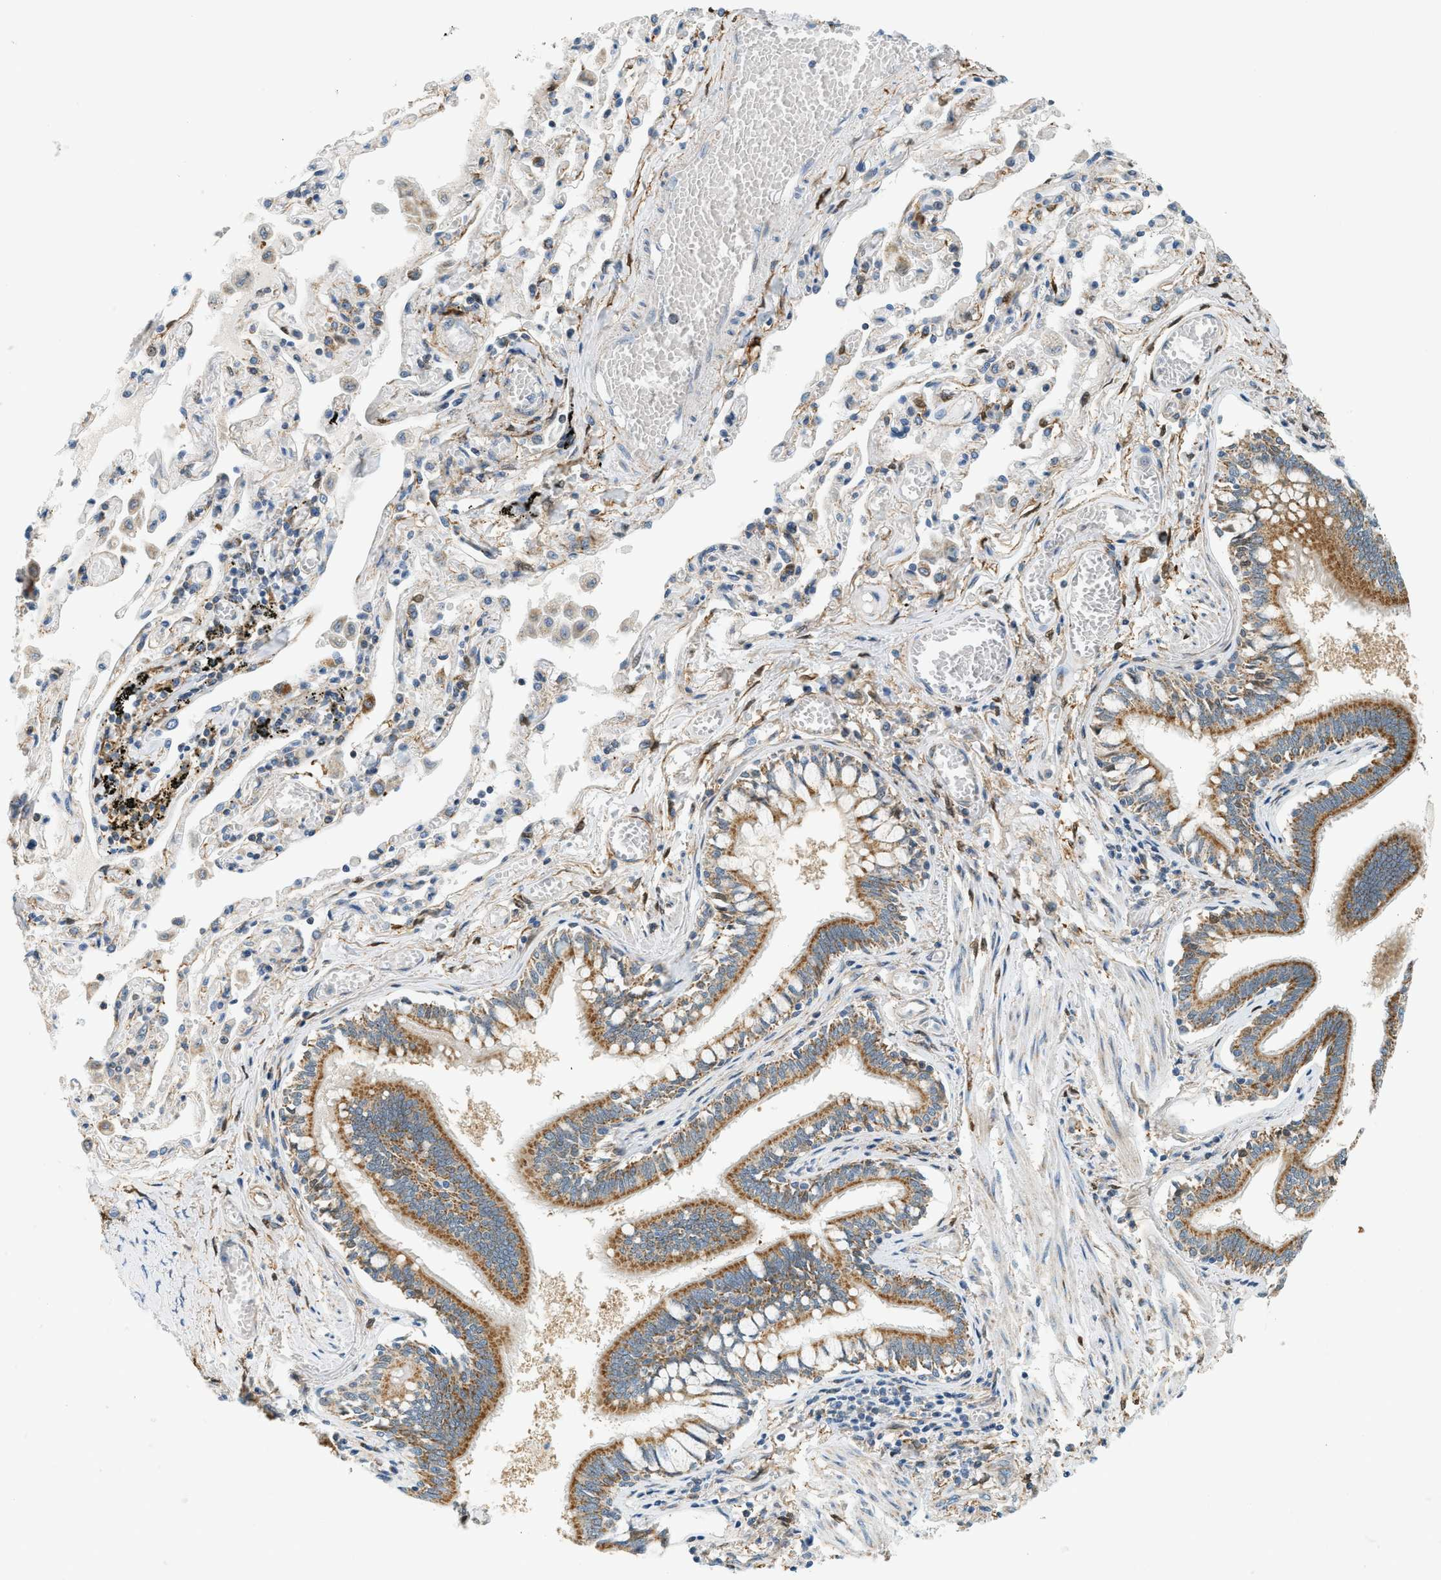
{"staining": {"intensity": "moderate", "quantity": ">75%", "location": "cytoplasmic/membranous"}, "tissue": "bronchus", "cell_type": "Respiratory epithelial cells", "image_type": "normal", "snomed": [{"axis": "morphology", "description": "Normal tissue, NOS"}, {"axis": "morphology", "description": "Inflammation, NOS"}, {"axis": "topography", "description": "Cartilage tissue"}, {"axis": "topography", "description": "Lung"}], "caption": "This is a photomicrograph of IHC staining of normal bronchus, which shows moderate expression in the cytoplasmic/membranous of respiratory epithelial cells.", "gene": "PIGG", "patient": {"sex": "male", "age": 71}}